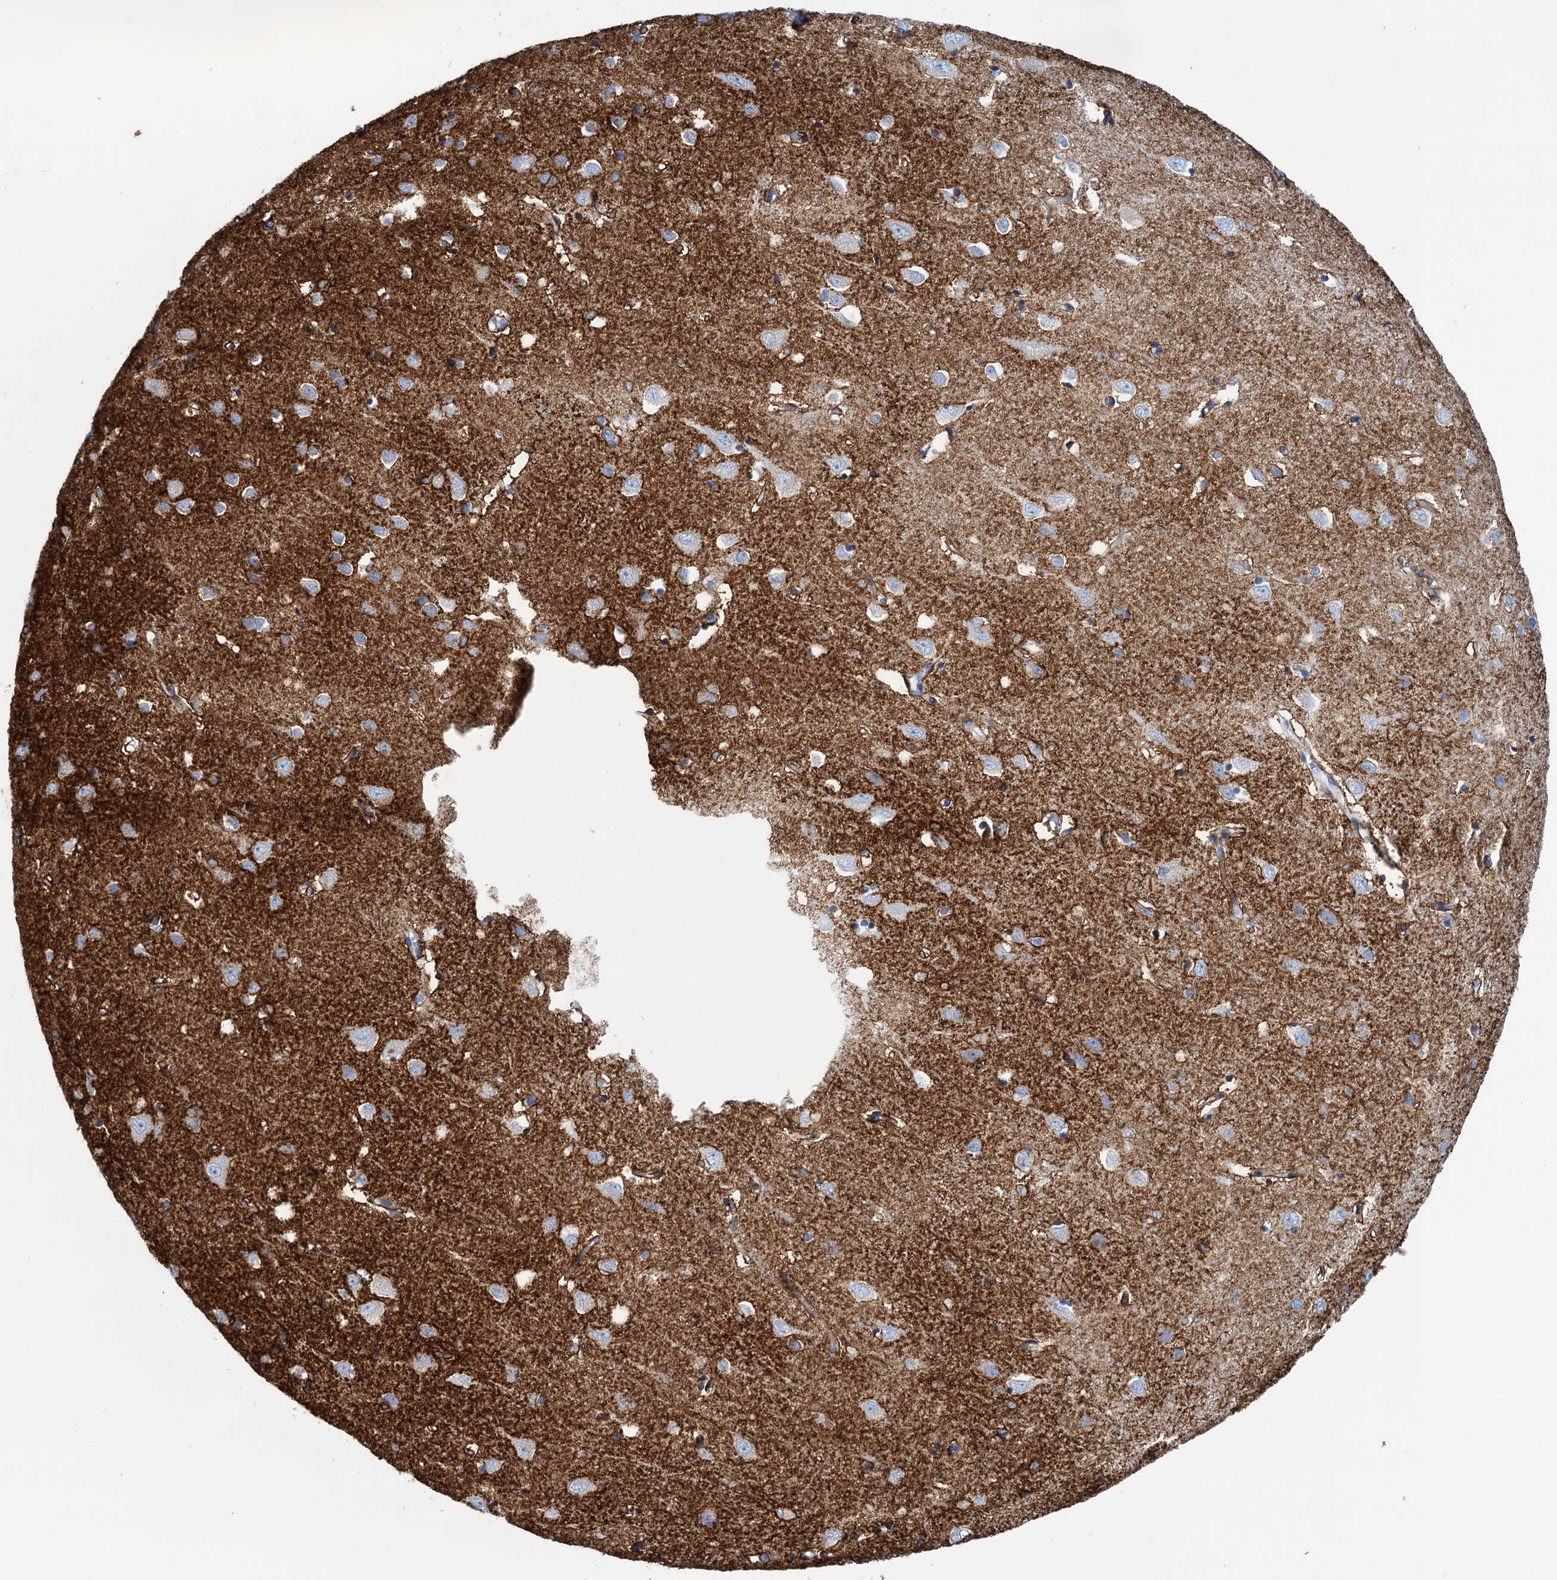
{"staining": {"intensity": "moderate", "quantity": ">75%", "location": "cytoplasmic/membranous"}, "tissue": "cerebral cortex", "cell_type": "Endothelial cells", "image_type": "normal", "snomed": [{"axis": "morphology", "description": "Normal tissue, NOS"}, {"axis": "topography", "description": "Cerebral cortex"}], "caption": "This photomicrograph exhibits immunohistochemistry (IHC) staining of unremarkable human cerebral cortex, with medium moderate cytoplasmic/membranous staining in about >75% of endothelial cells.", "gene": "SLC1A3", "patient": {"sex": "female", "age": 64}}